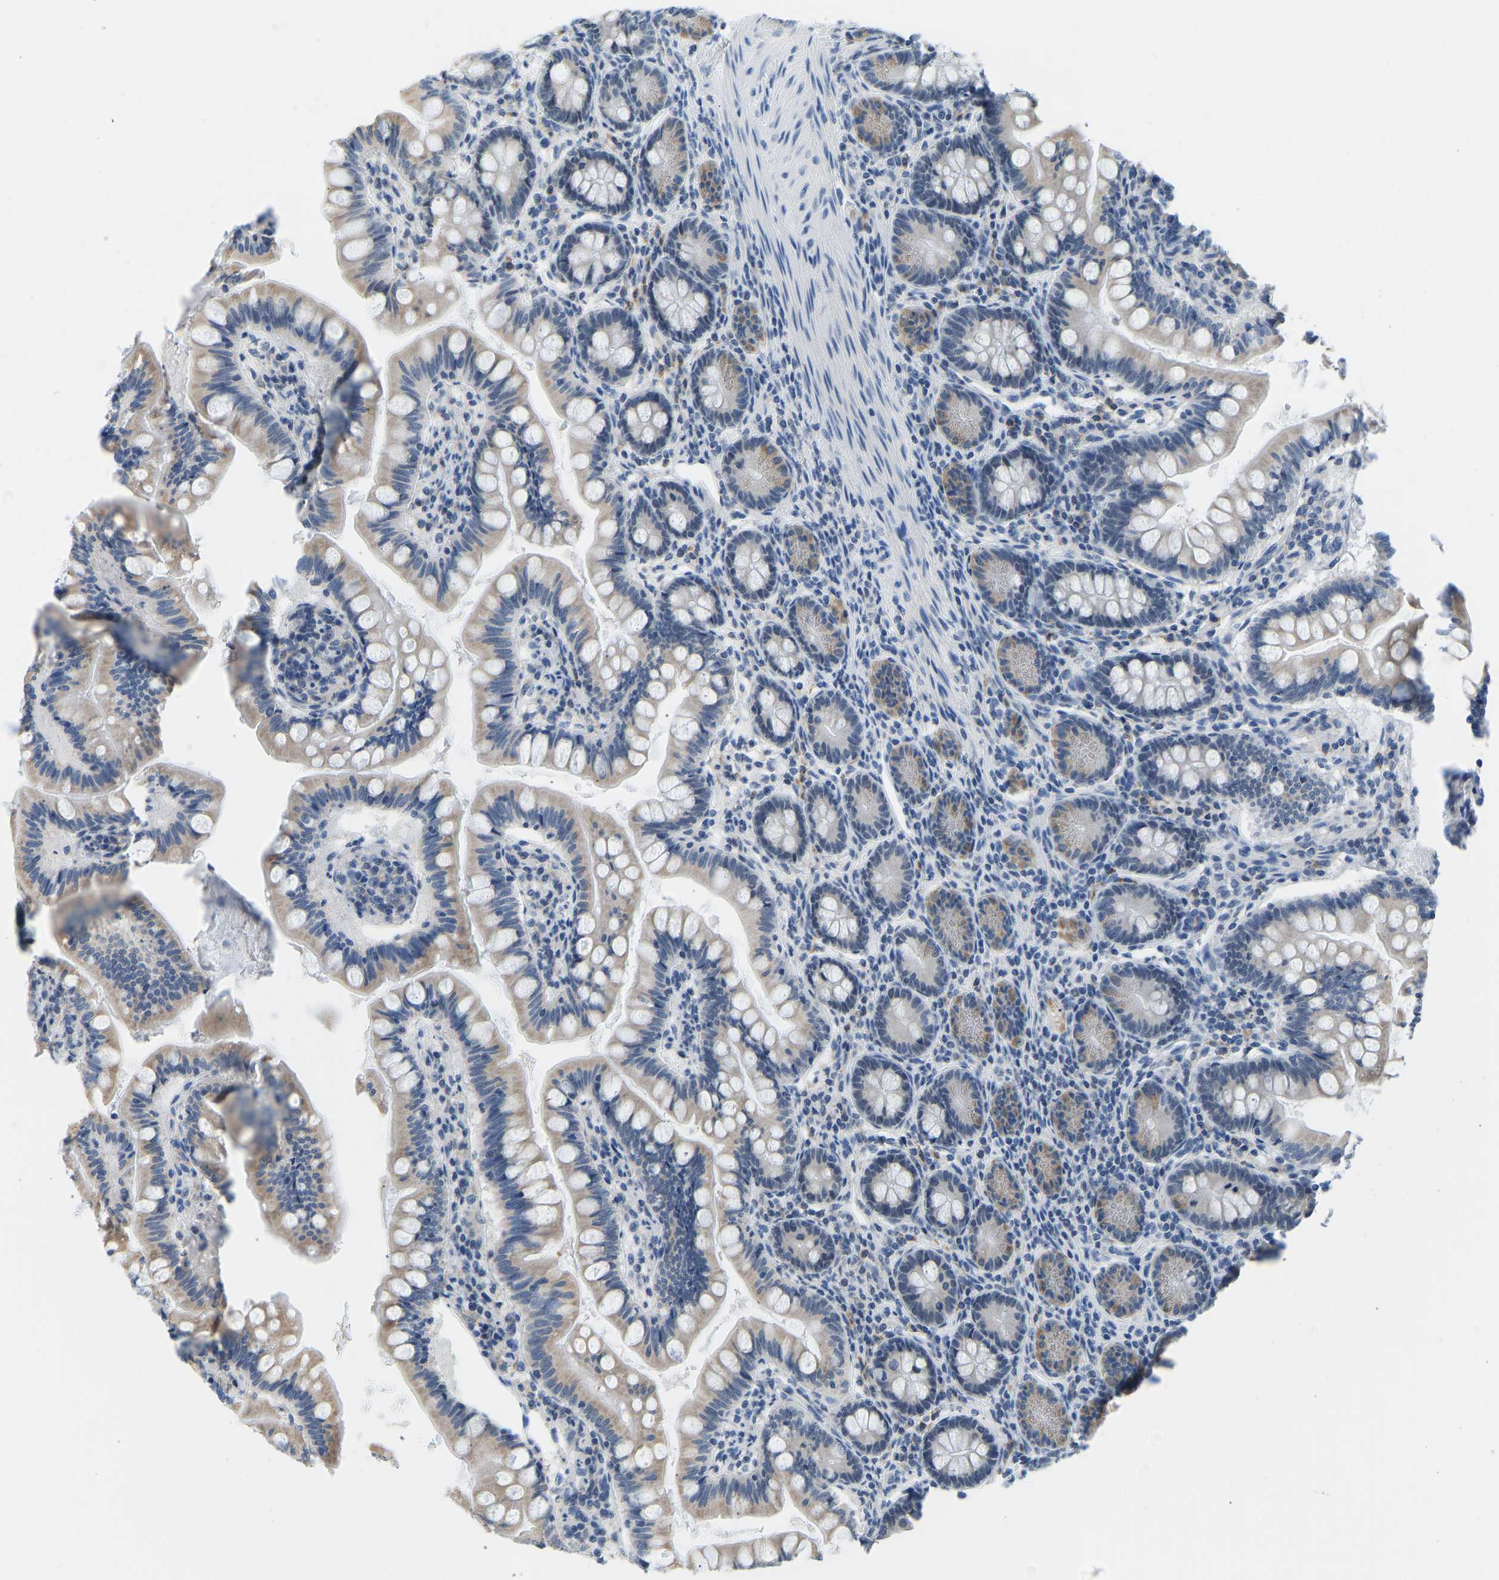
{"staining": {"intensity": "weak", "quantity": "25%-75%", "location": "cytoplasmic/membranous"}, "tissue": "small intestine", "cell_type": "Glandular cells", "image_type": "normal", "snomed": [{"axis": "morphology", "description": "Normal tissue, NOS"}, {"axis": "topography", "description": "Small intestine"}], "caption": "This is a photomicrograph of immunohistochemistry (IHC) staining of normal small intestine, which shows weak staining in the cytoplasmic/membranous of glandular cells.", "gene": "VRK1", "patient": {"sex": "male", "age": 7}}